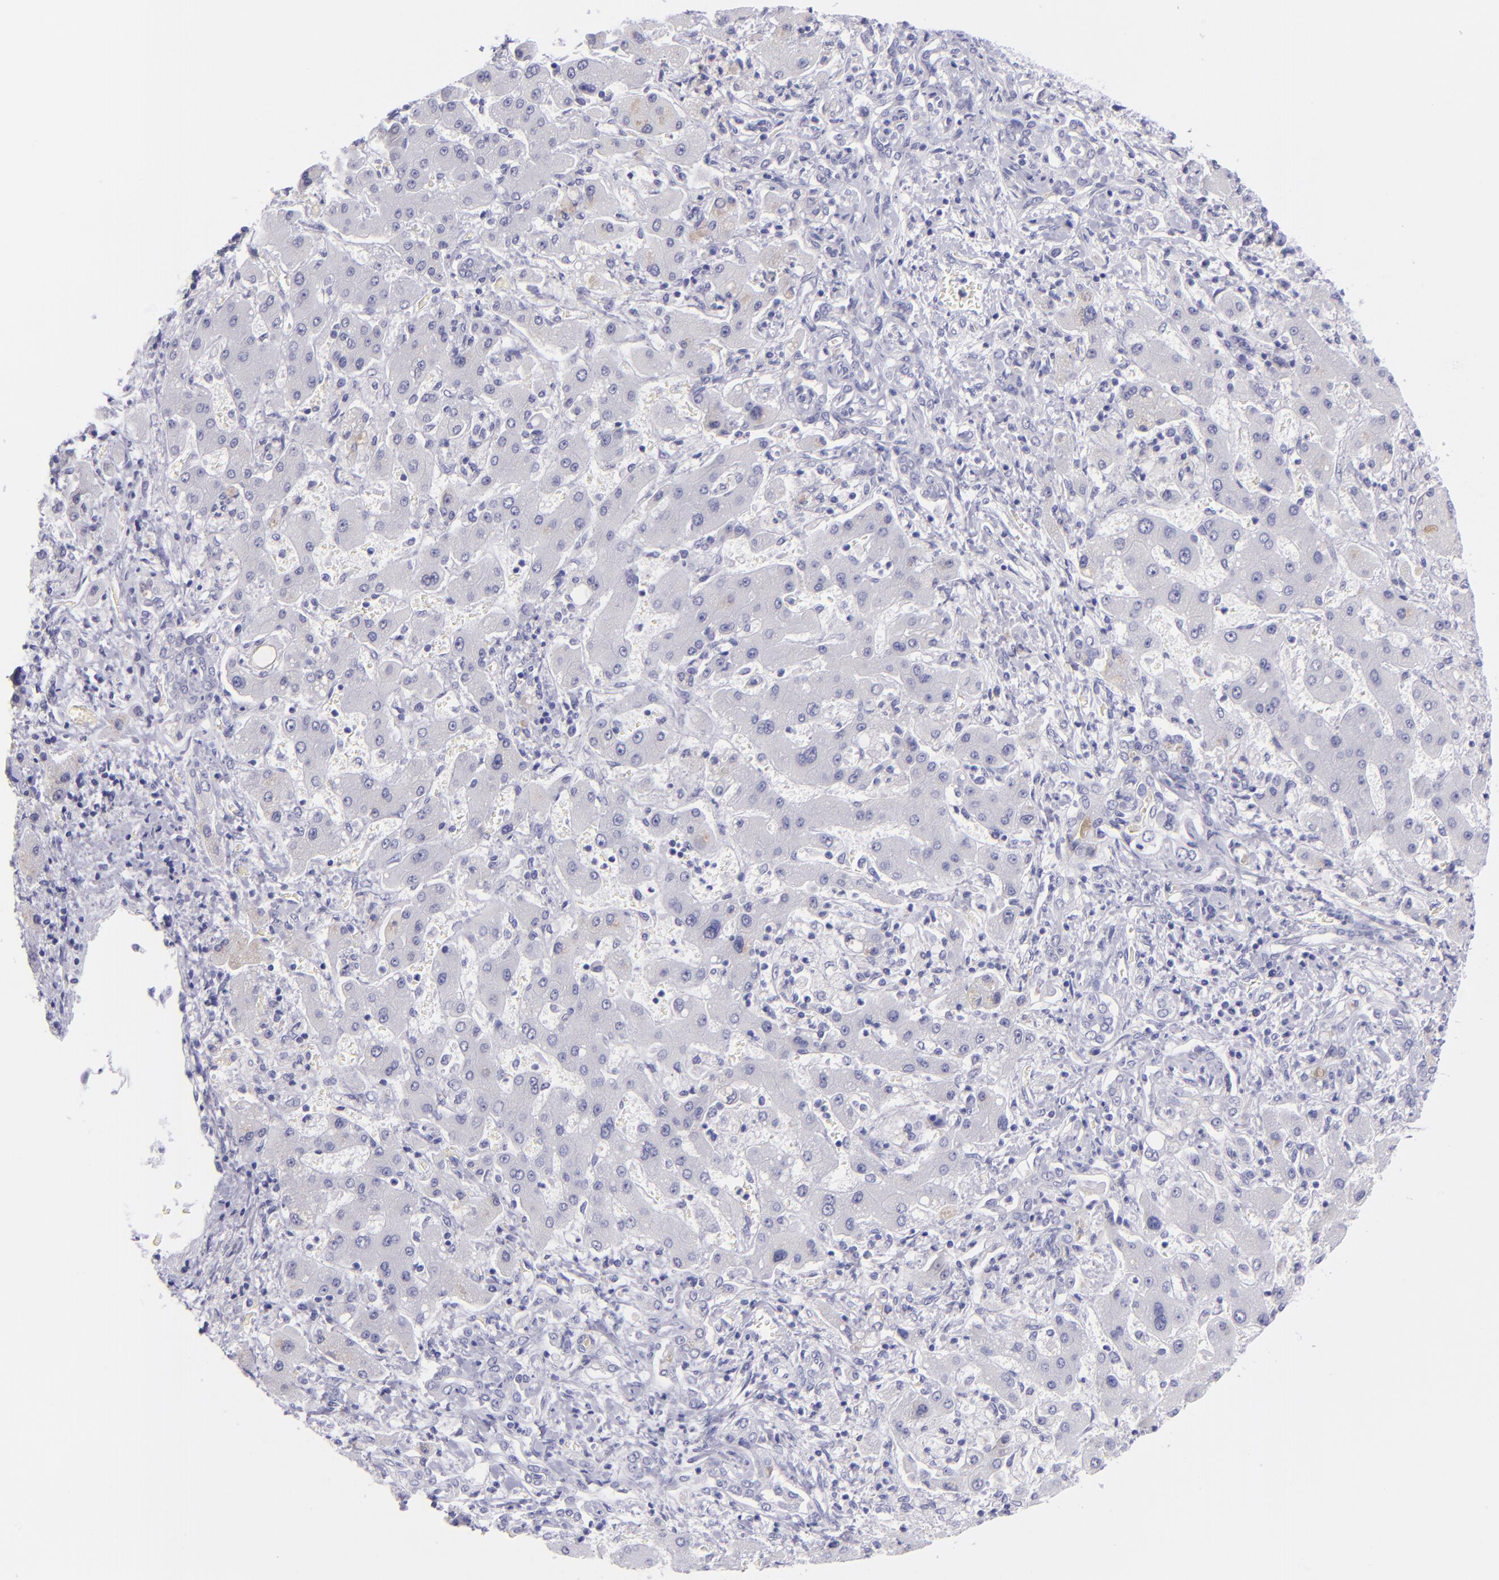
{"staining": {"intensity": "negative", "quantity": "none", "location": "none"}, "tissue": "liver cancer", "cell_type": "Tumor cells", "image_type": "cancer", "snomed": [{"axis": "morphology", "description": "Cholangiocarcinoma"}, {"axis": "topography", "description": "Liver"}], "caption": "The immunohistochemistry (IHC) photomicrograph has no significant expression in tumor cells of liver cancer tissue.", "gene": "CNP", "patient": {"sex": "male", "age": 50}}